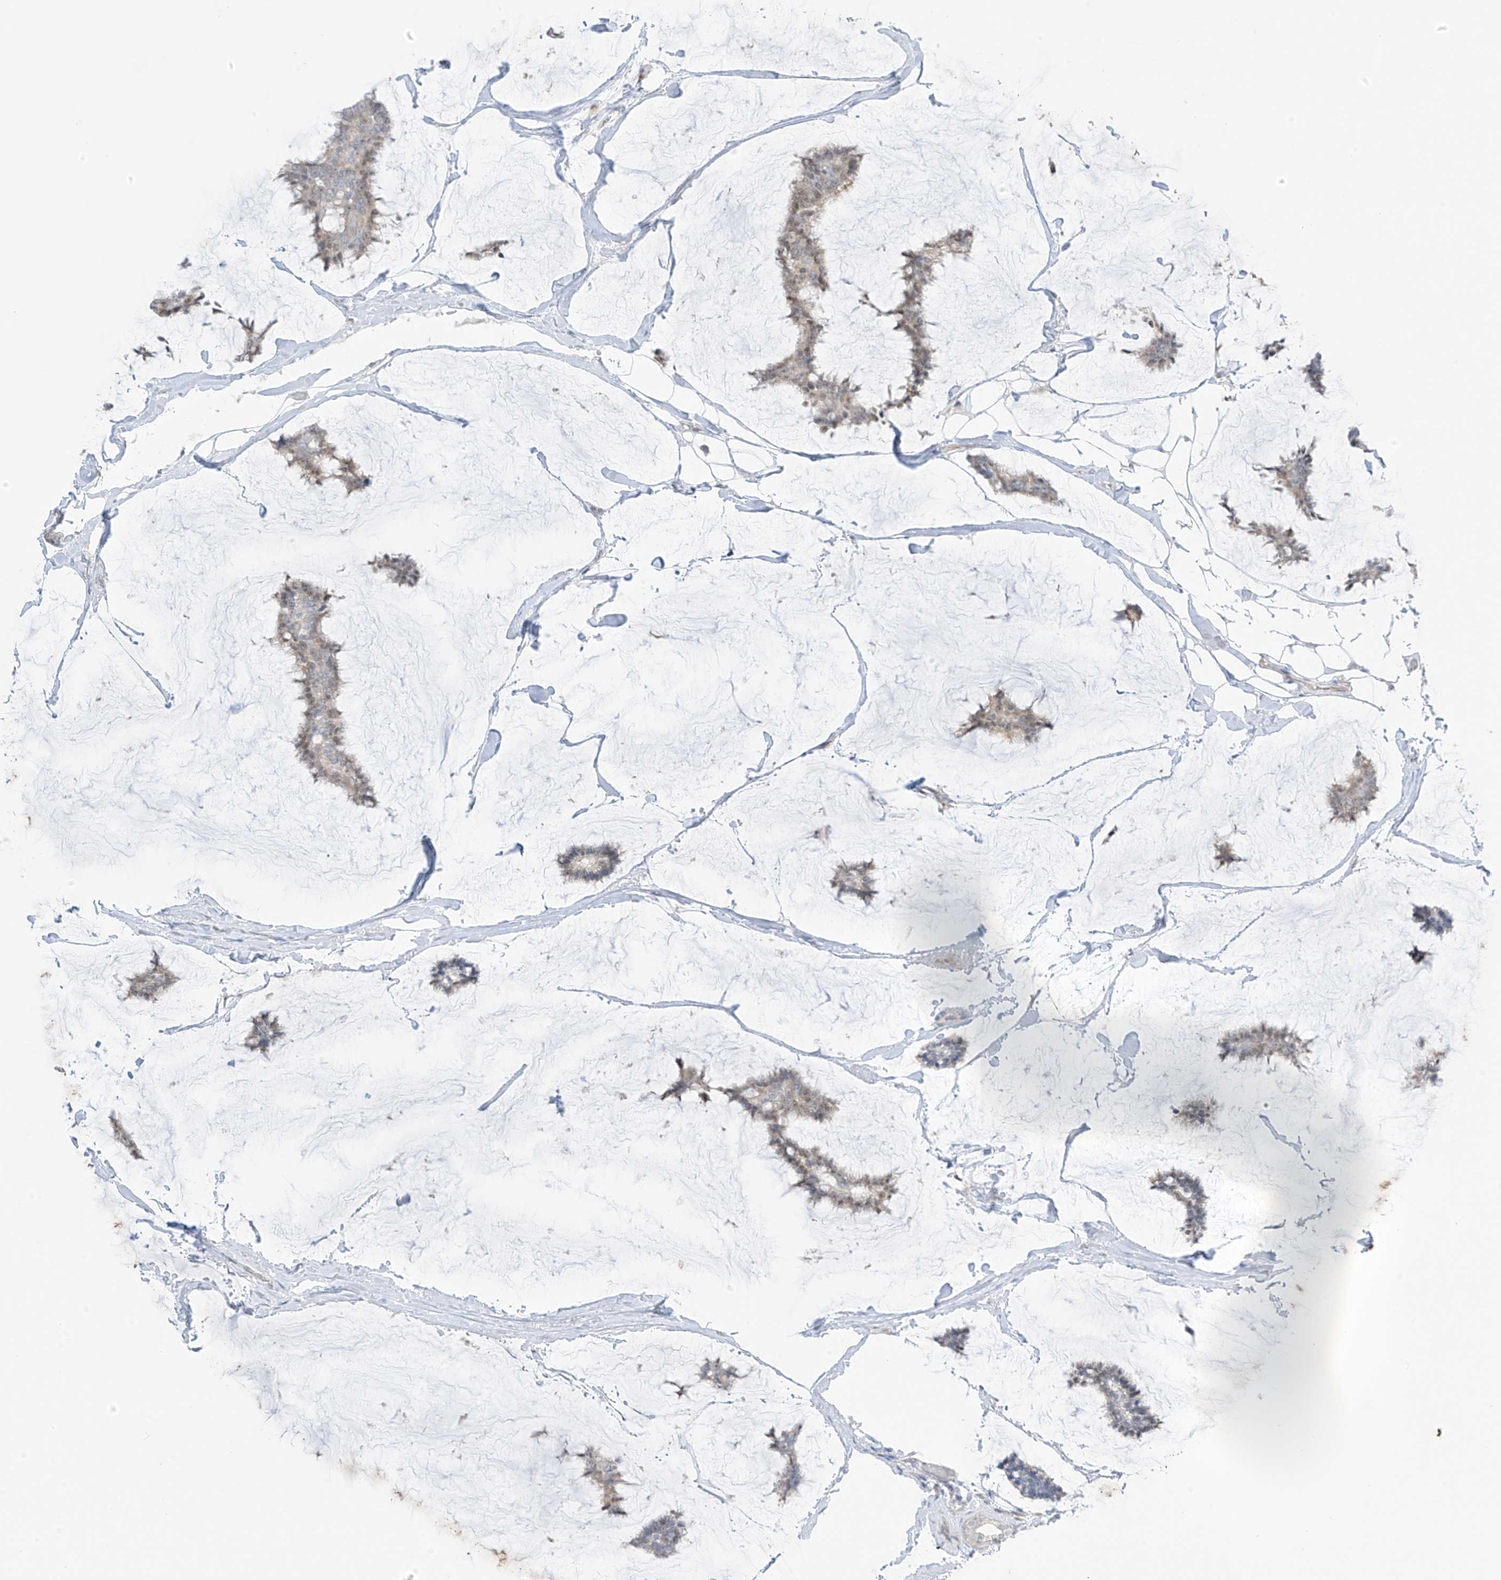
{"staining": {"intensity": "weak", "quantity": "<25%", "location": "cytoplasmic/membranous"}, "tissue": "breast cancer", "cell_type": "Tumor cells", "image_type": "cancer", "snomed": [{"axis": "morphology", "description": "Duct carcinoma"}, {"axis": "topography", "description": "Breast"}], "caption": "Immunohistochemical staining of intraductal carcinoma (breast) displays no significant expression in tumor cells.", "gene": "ASPRV1", "patient": {"sex": "female", "age": 93}}